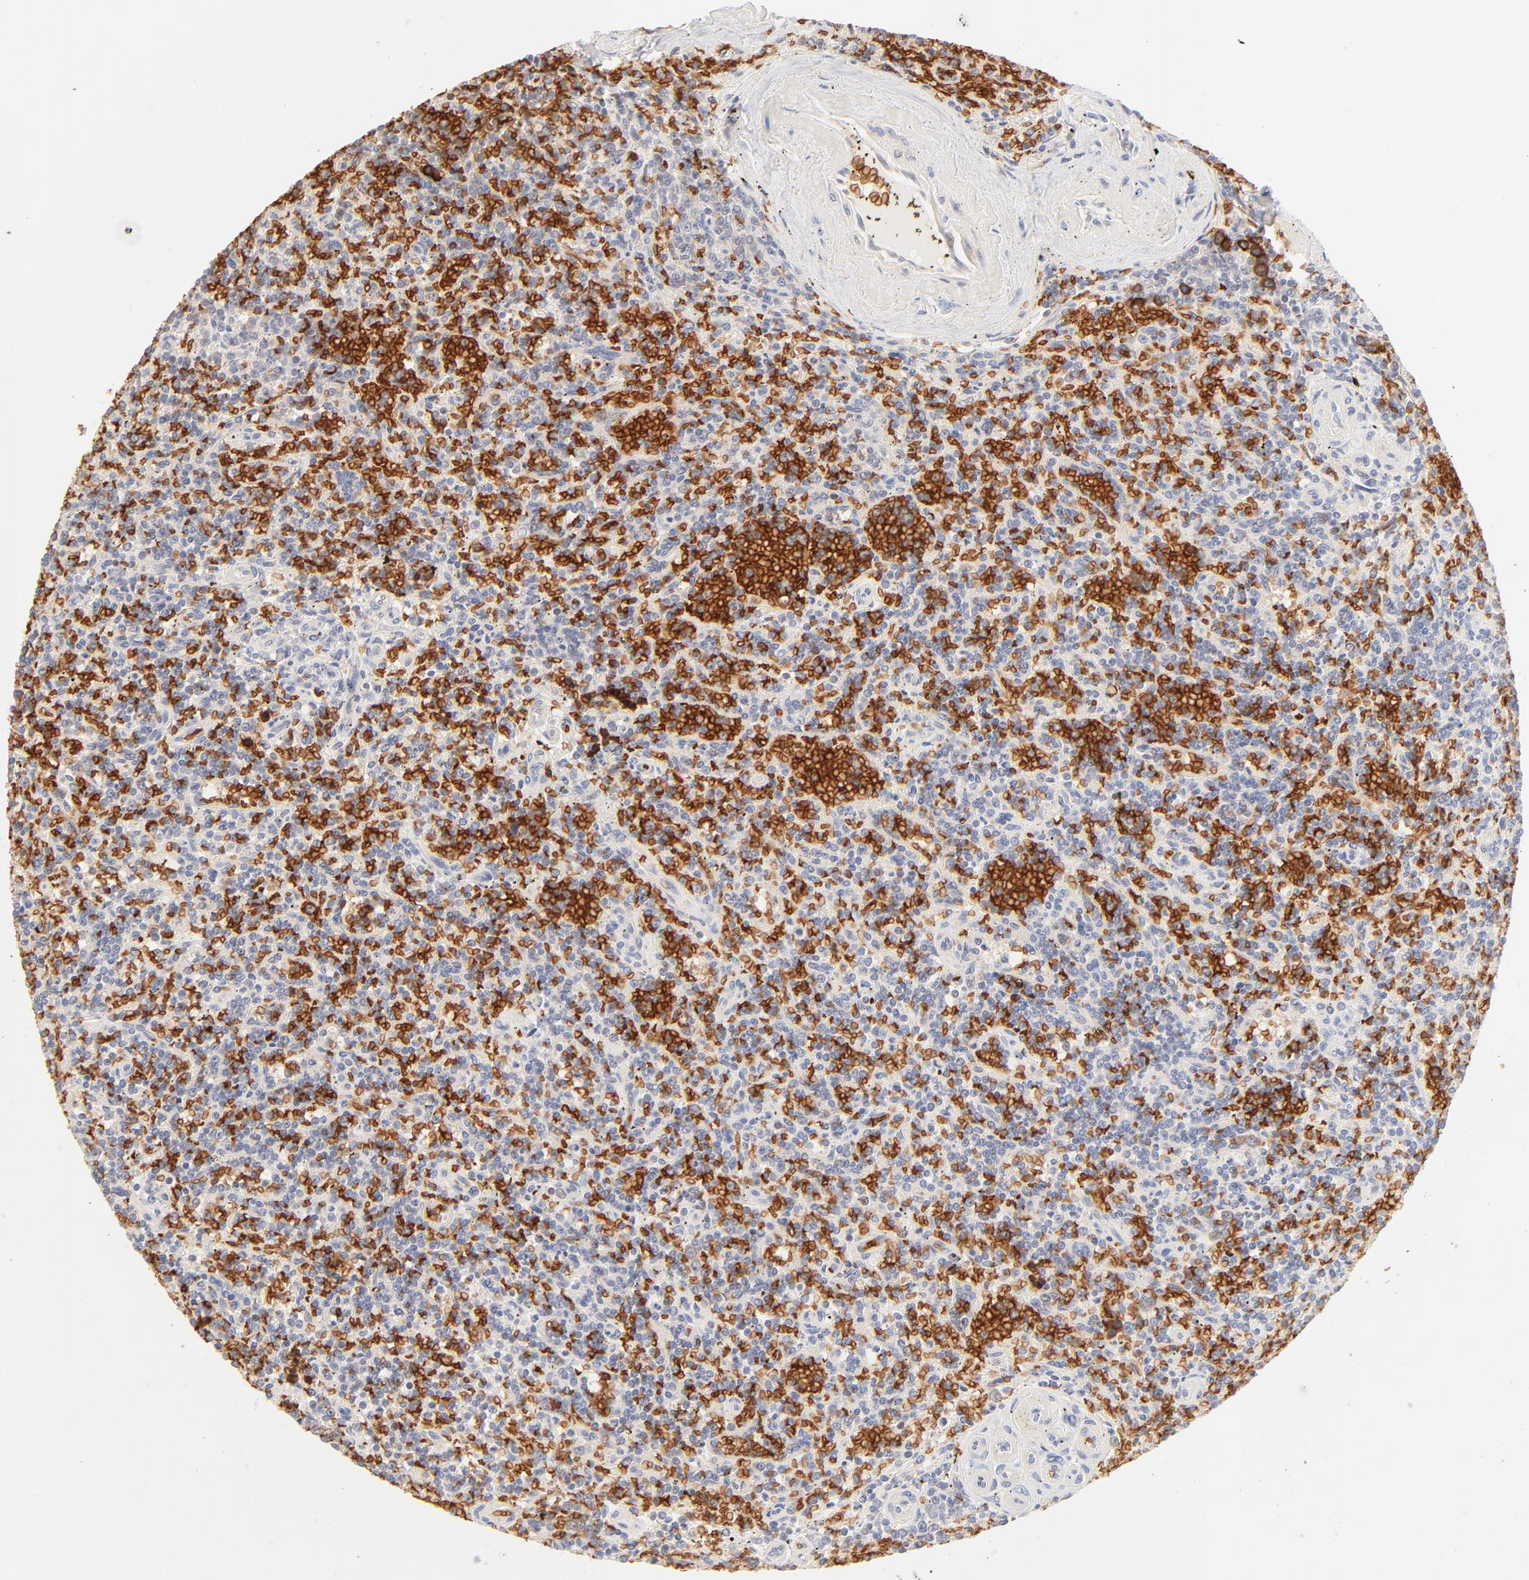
{"staining": {"intensity": "negative", "quantity": "none", "location": "none"}, "tissue": "lymphoma", "cell_type": "Tumor cells", "image_type": "cancer", "snomed": [{"axis": "morphology", "description": "Malignant lymphoma, non-Hodgkin's type, Low grade"}, {"axis": "topography", "description": "Spleen"}], "caption": "Image shows no significant protein expression in tumor cells of lymphoma. Nuclei are stained in blue.", "gene": "SPTB", "patient": {"sex": "male", "age": 73}}